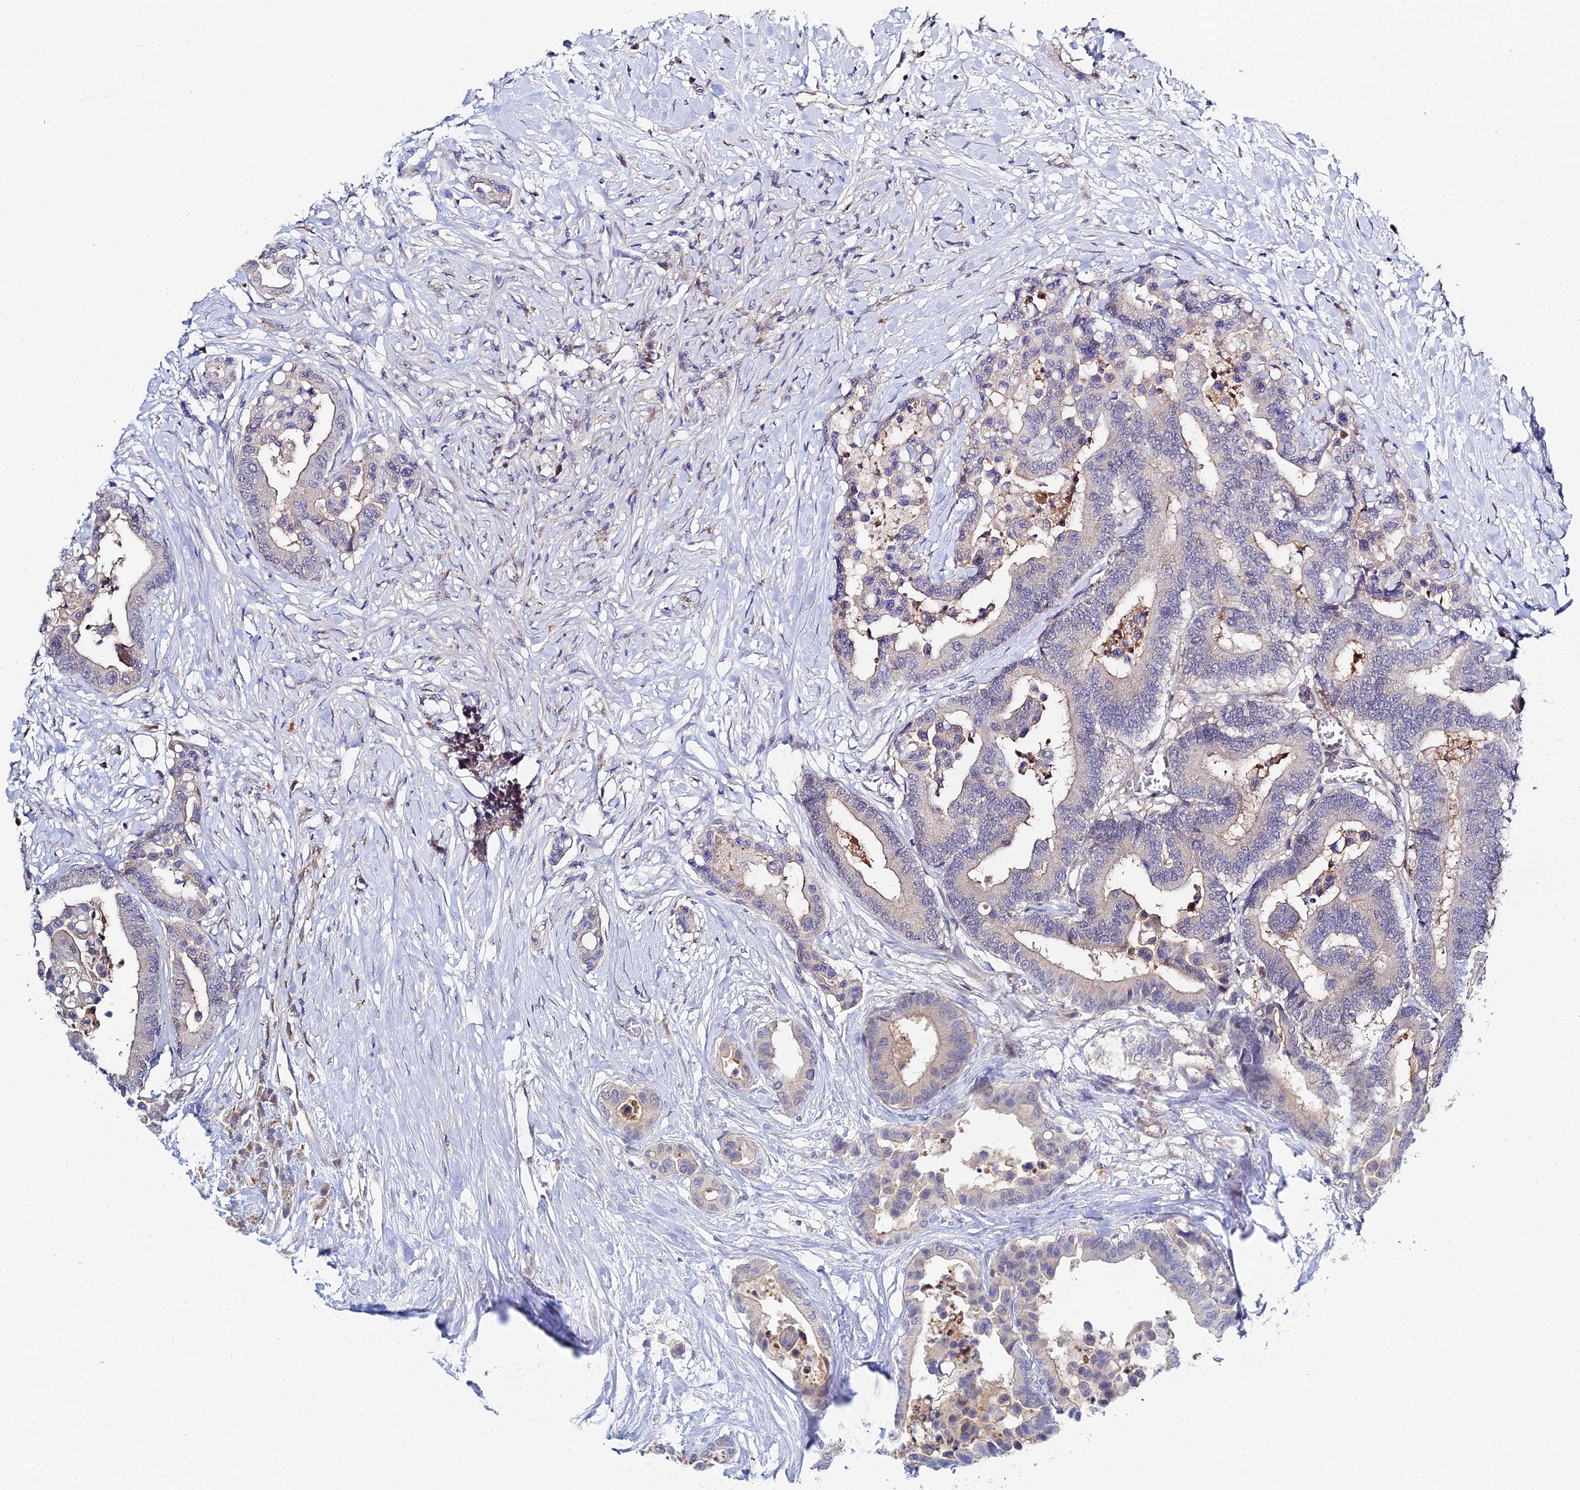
{"staining": {"intensity": "negative", "quantity": "none", "location": "none"}, "tissue": "colorectal cancer", "cell_type": "Tumor cells", "image_type": "cancer", "snomed": [{"axis": "morphology", "description": "Normal tissue, NOS"}, {"axis": "morphology", "description": "Adenocarcinoma, NOS"}, {"axis": "topography", "description": "Colon"}], "caption": "Immunohistochemistry histopathology image of human colorectal cancer stained for a protein (brown), which displays no expression in tumor cells.", "gene": "DNAH14", "patient": {"sex": "male", "age": 82}}